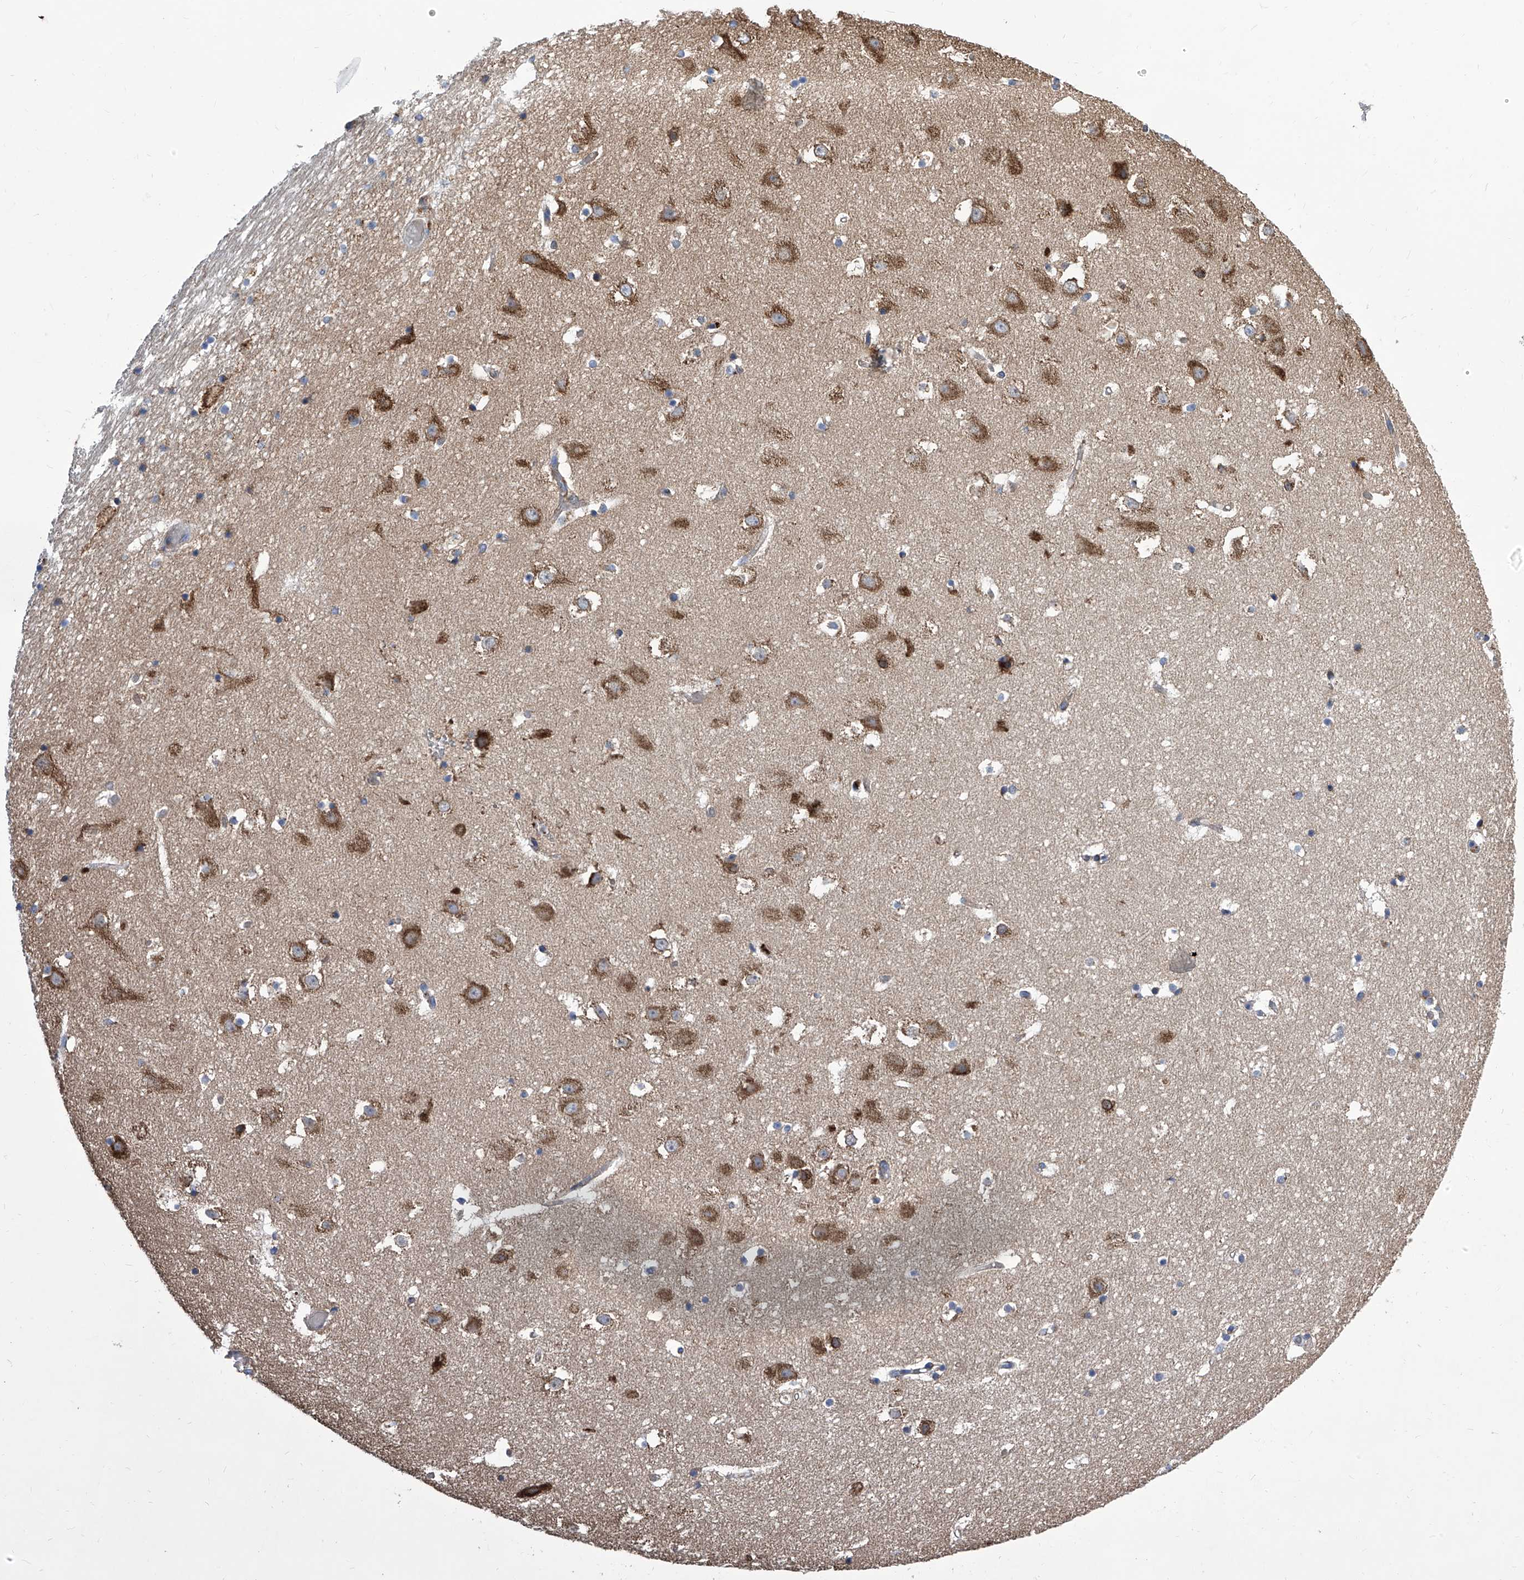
{"staining": {"intensity": "negative", "quantity": "none", "location": "none"}, "tissue": "hippocampus", "cell_type": "Glial cells", "image_type": "normal", "snomed": [{"axis": "morphology", "description": "Normal tissue, NOS"}, {"axis": "topography", "description": "Hippocampus"}], "caption": "High power microscopy image of an immunohistochemistry image of unremarkable hippocampus, revealing no significant positivity in glial cells. (IHC, brightfield microscopy, high magnification).", "gene": "TJAP1", "patient": {"sex": "female", "age": 52}}